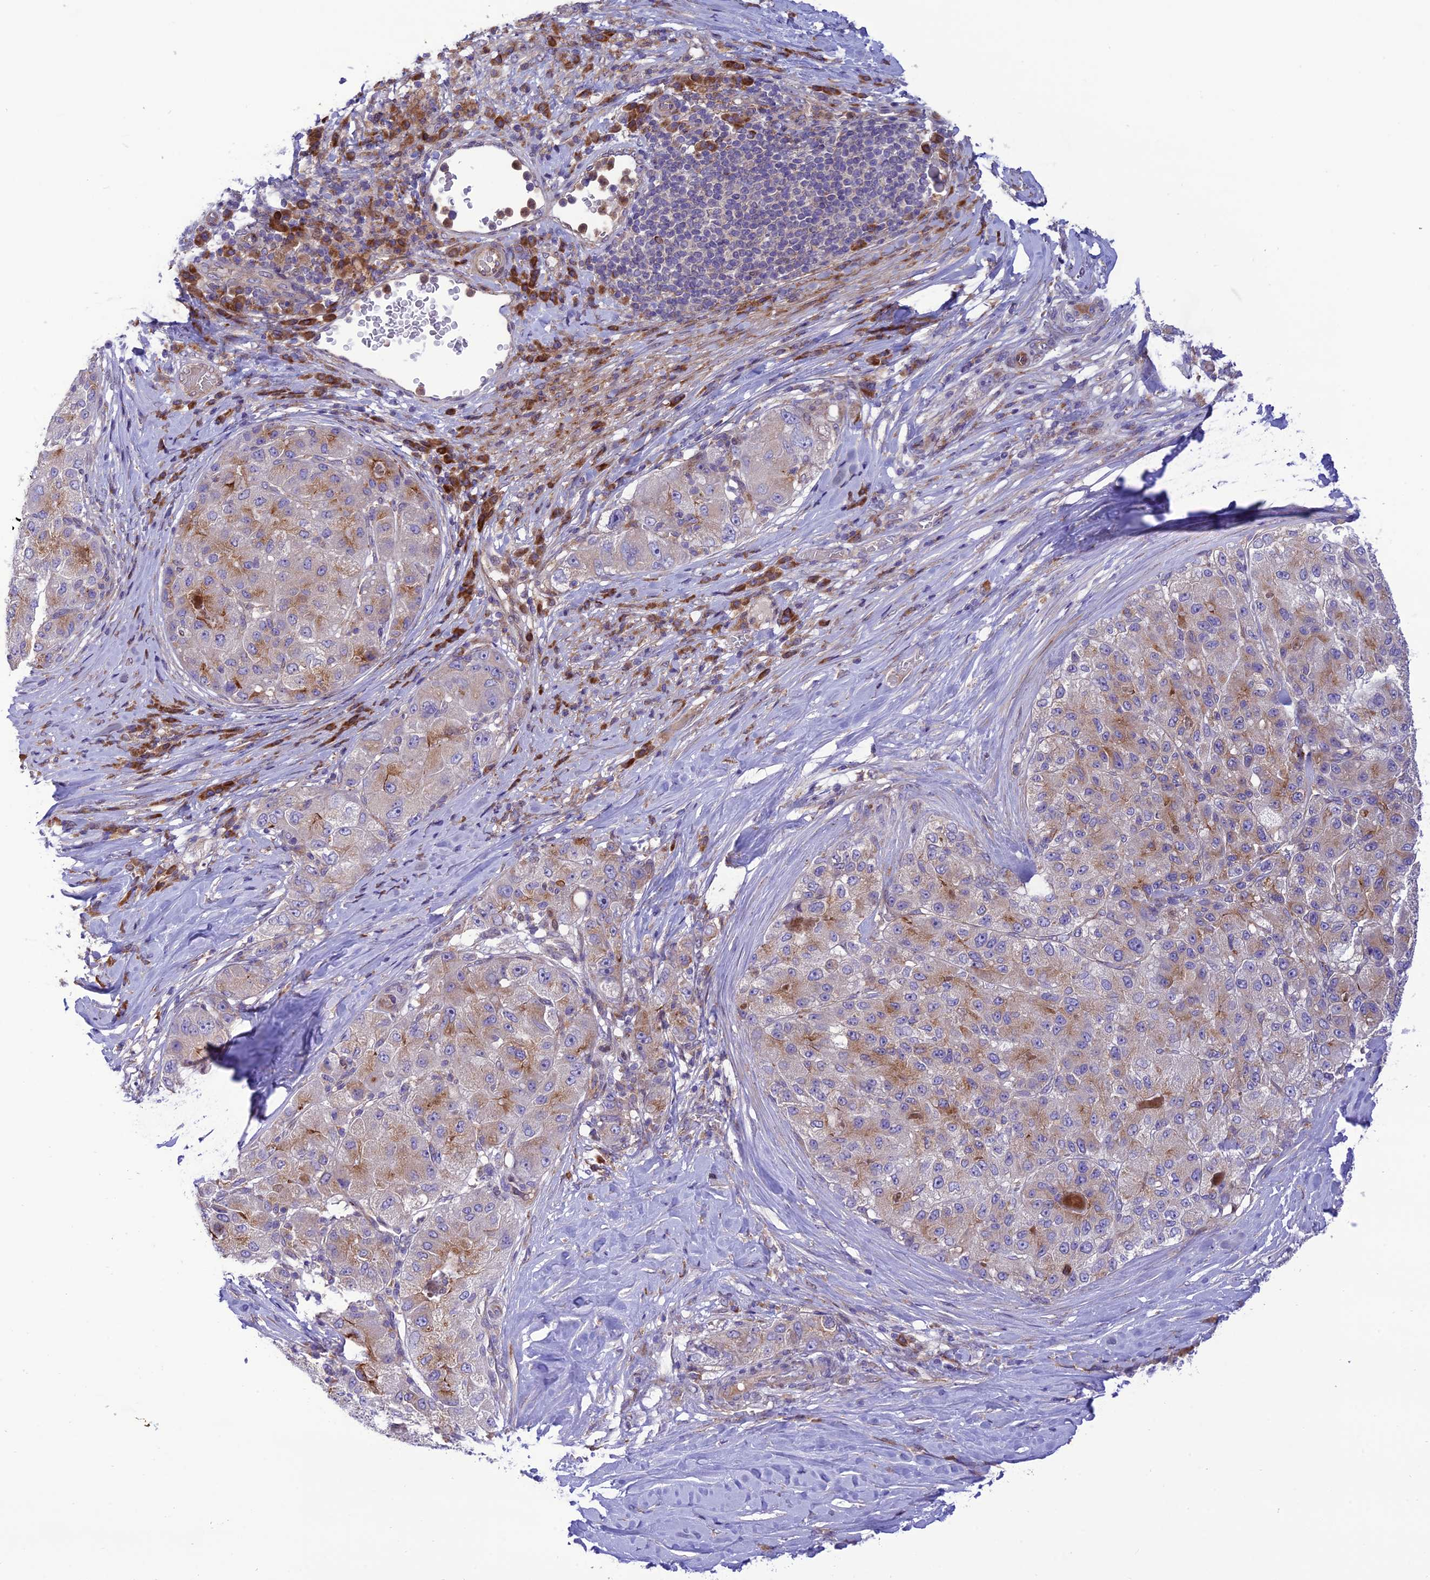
{"staining": {"intensity": "moderate", "quantity": "<25%", "location": "cytoplasmic/membranous"}, "tissue": "liver cancer", "cell_type": "Tumor cells", "image_type": "cancer", "snomed": [{"axis": "morphology", "description": "Carcinoma, Hepatocellular, NOS"}, {"axis": "topography", "description": "Liver"}], "caption": "Protein analysis of hepatocellular carcinoma (liver) tissue demonstrates moderate cytoplasmic/membranous staining in about <25% of tumor cells. The staining is performed using DAB (3,3'-diaminobenzidine) brown chromogen to label protein expression. The nuclei are counter-stained blue using hematoxylin.", "gene": "JMY", "patient": {"sex": "male", "age": 80}}